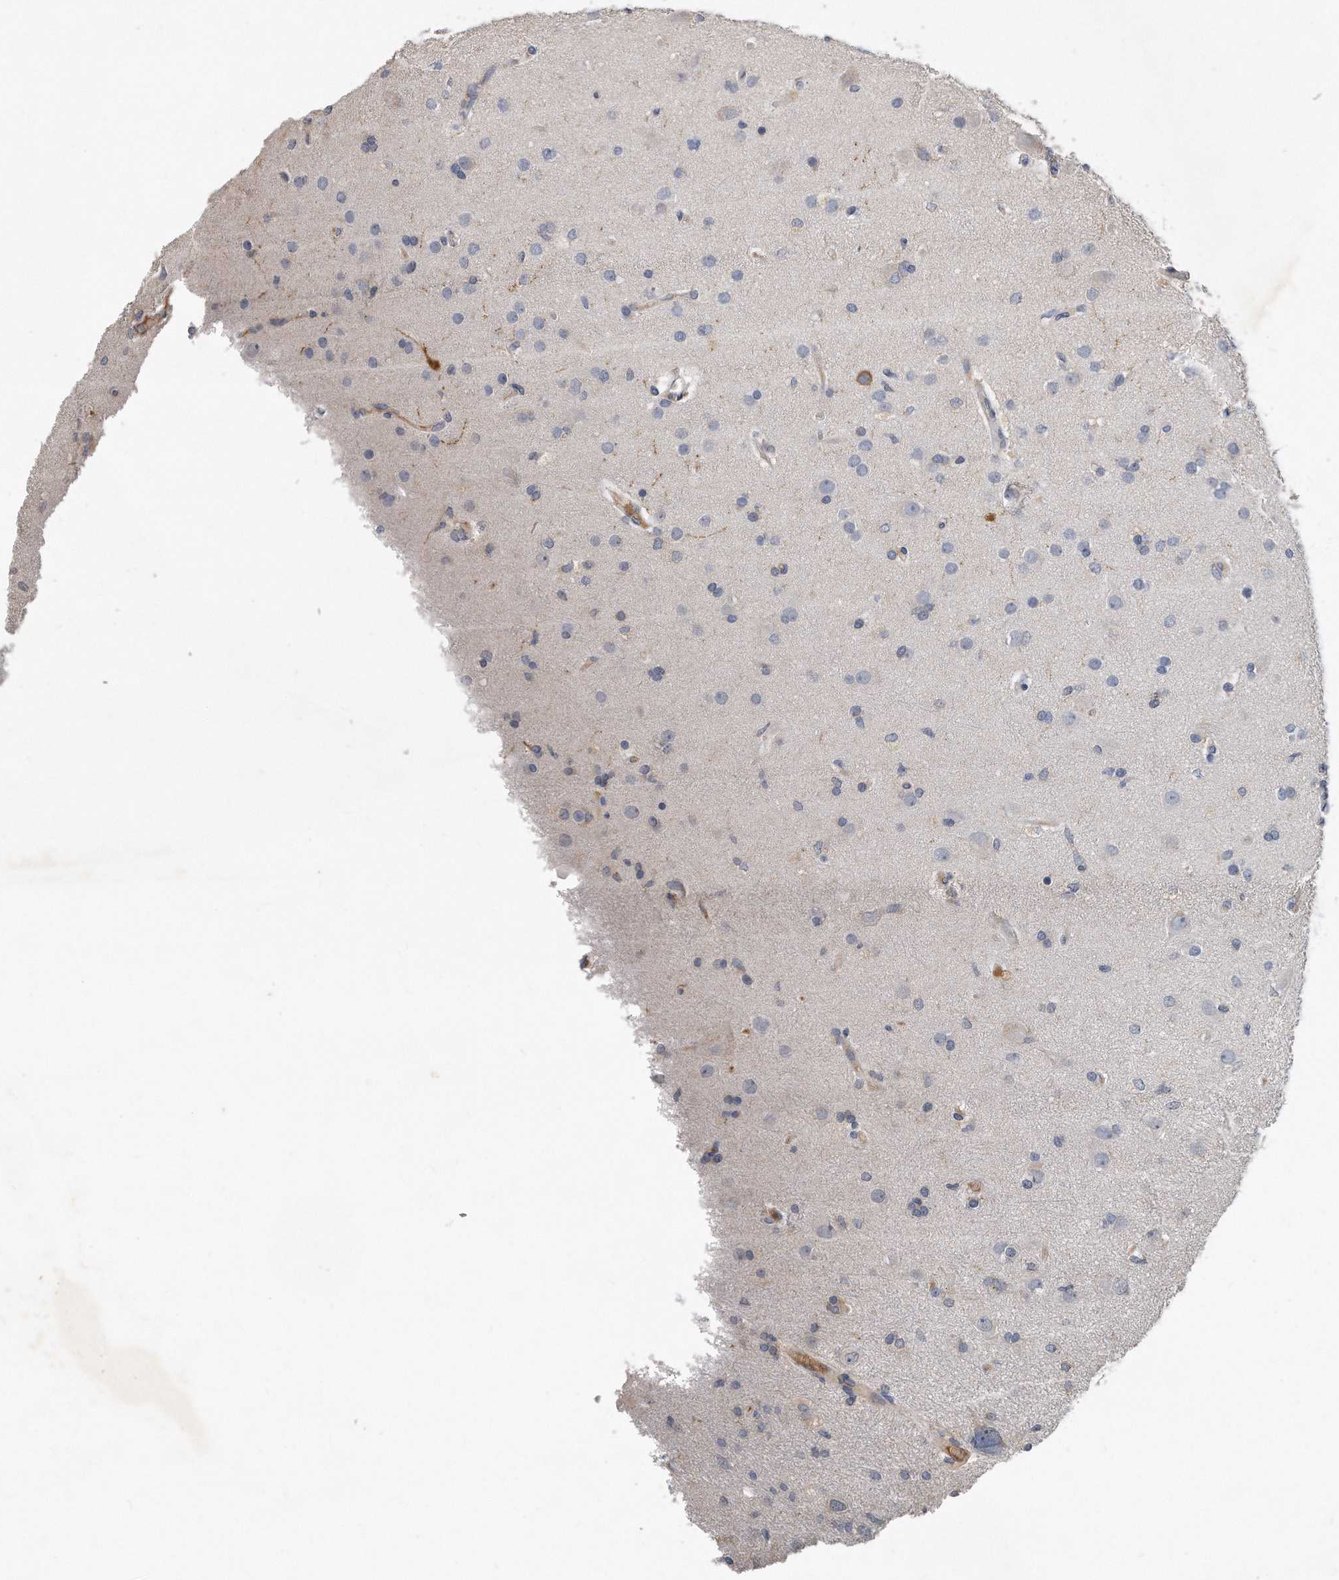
{"staining": {"intensity": "negative", "quantity": "none", "location": "none"}, "tissue": "glioma", "cell_type": "Tumor cells", "image_type": "cancer", "snomed": [{"axis": "morphology", "description": "Glioma, malignant, High grade"}, {"axis": "topography", "description": "Brain"}], "caption": "Protein analysis of high-grade glioma (malignant) shows no significant expression in tumor cells.", "gene": "HOMER3", "patient": {"sex": "female", "age": 59}}